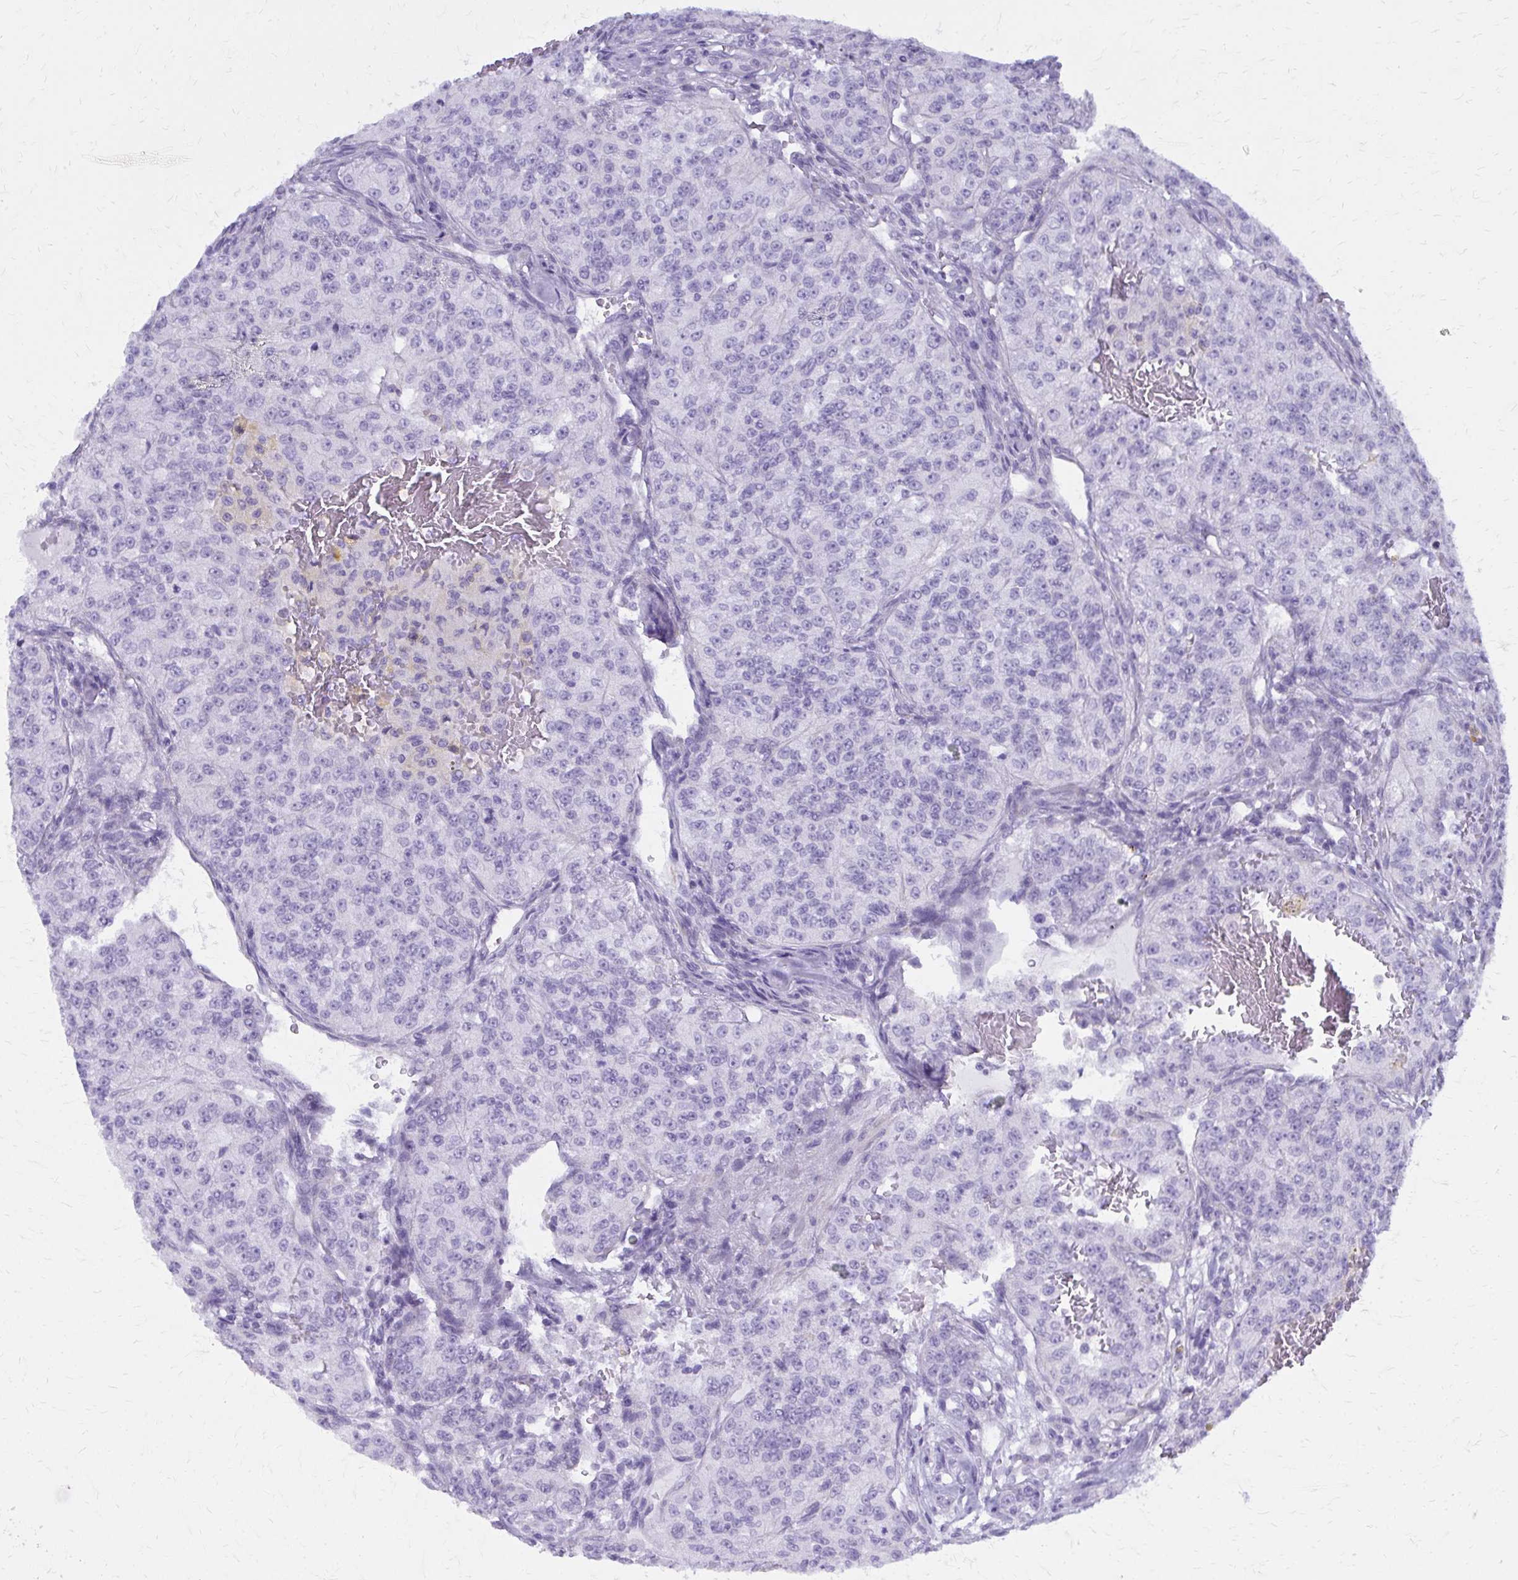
{"staining": {"intensity": "negative", "quantity": "none", "location": "none"}, "tissue": "renal cancer", "cell_type": "Tumor cells", "image_type": "cancer", "snomed": [{"axis": "morphology", "description": "Adenocarcinoma, NOS"}, {"axis": "topography", "description": "Kidney"}], "caption": "This histopathology image is of renal cancer stained with IHC to label a protein in brown with the nuclei are counter-stained blue. There is no positivity in tumor cells. (Brightfield microscopy of DAB (3,3'-diaminobenzidine) immunohistochemistry at high magnification).", "gene": "GFAP", "patient": {"sex": "female", "age": 63}}